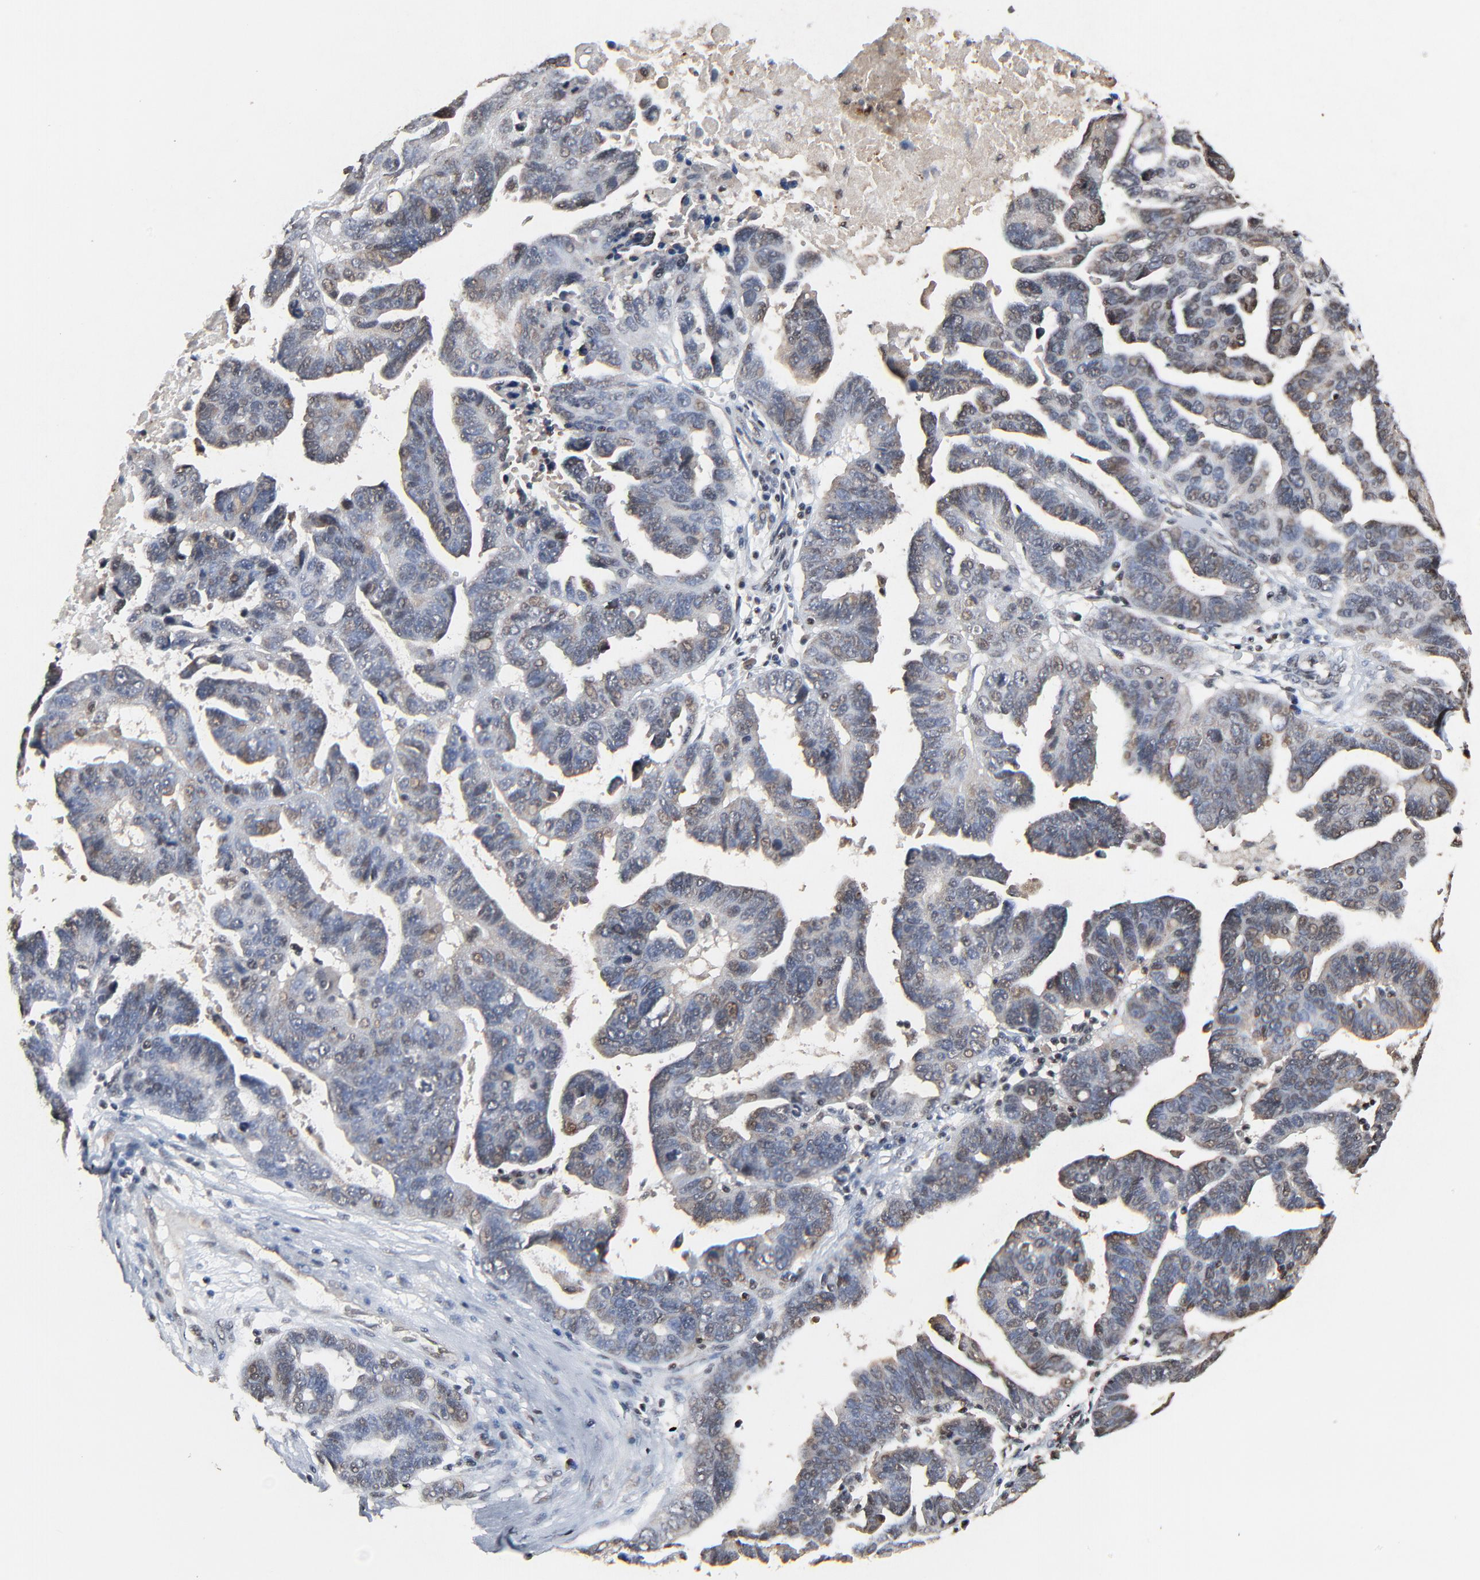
{"staining": {"intensity": "weak", "quantity": "25%-75%", "location": "cytoplasmic/membranous,nuclear"}, "tissue": "ovarian cancer", "cell_type": "Tumor cells", "image_type": "cancer", "snomed": [{"axis": "morphology", "description": "Carcinoma, endometroid"}, {"axis": "morphology", "description": "Cystadenocarcinoma, serous, NOS"}, {"axis": "topography", "description": "Ovary"}], "caption": "The immunohistochemical stain labels weak cytoplasmic/membranous and nuclear expression in tumor cells of ovarian serous cystadenocarcinoma tissue.", "gene": "RHOJ", "patient": {"sex": "female", "age": 45}}